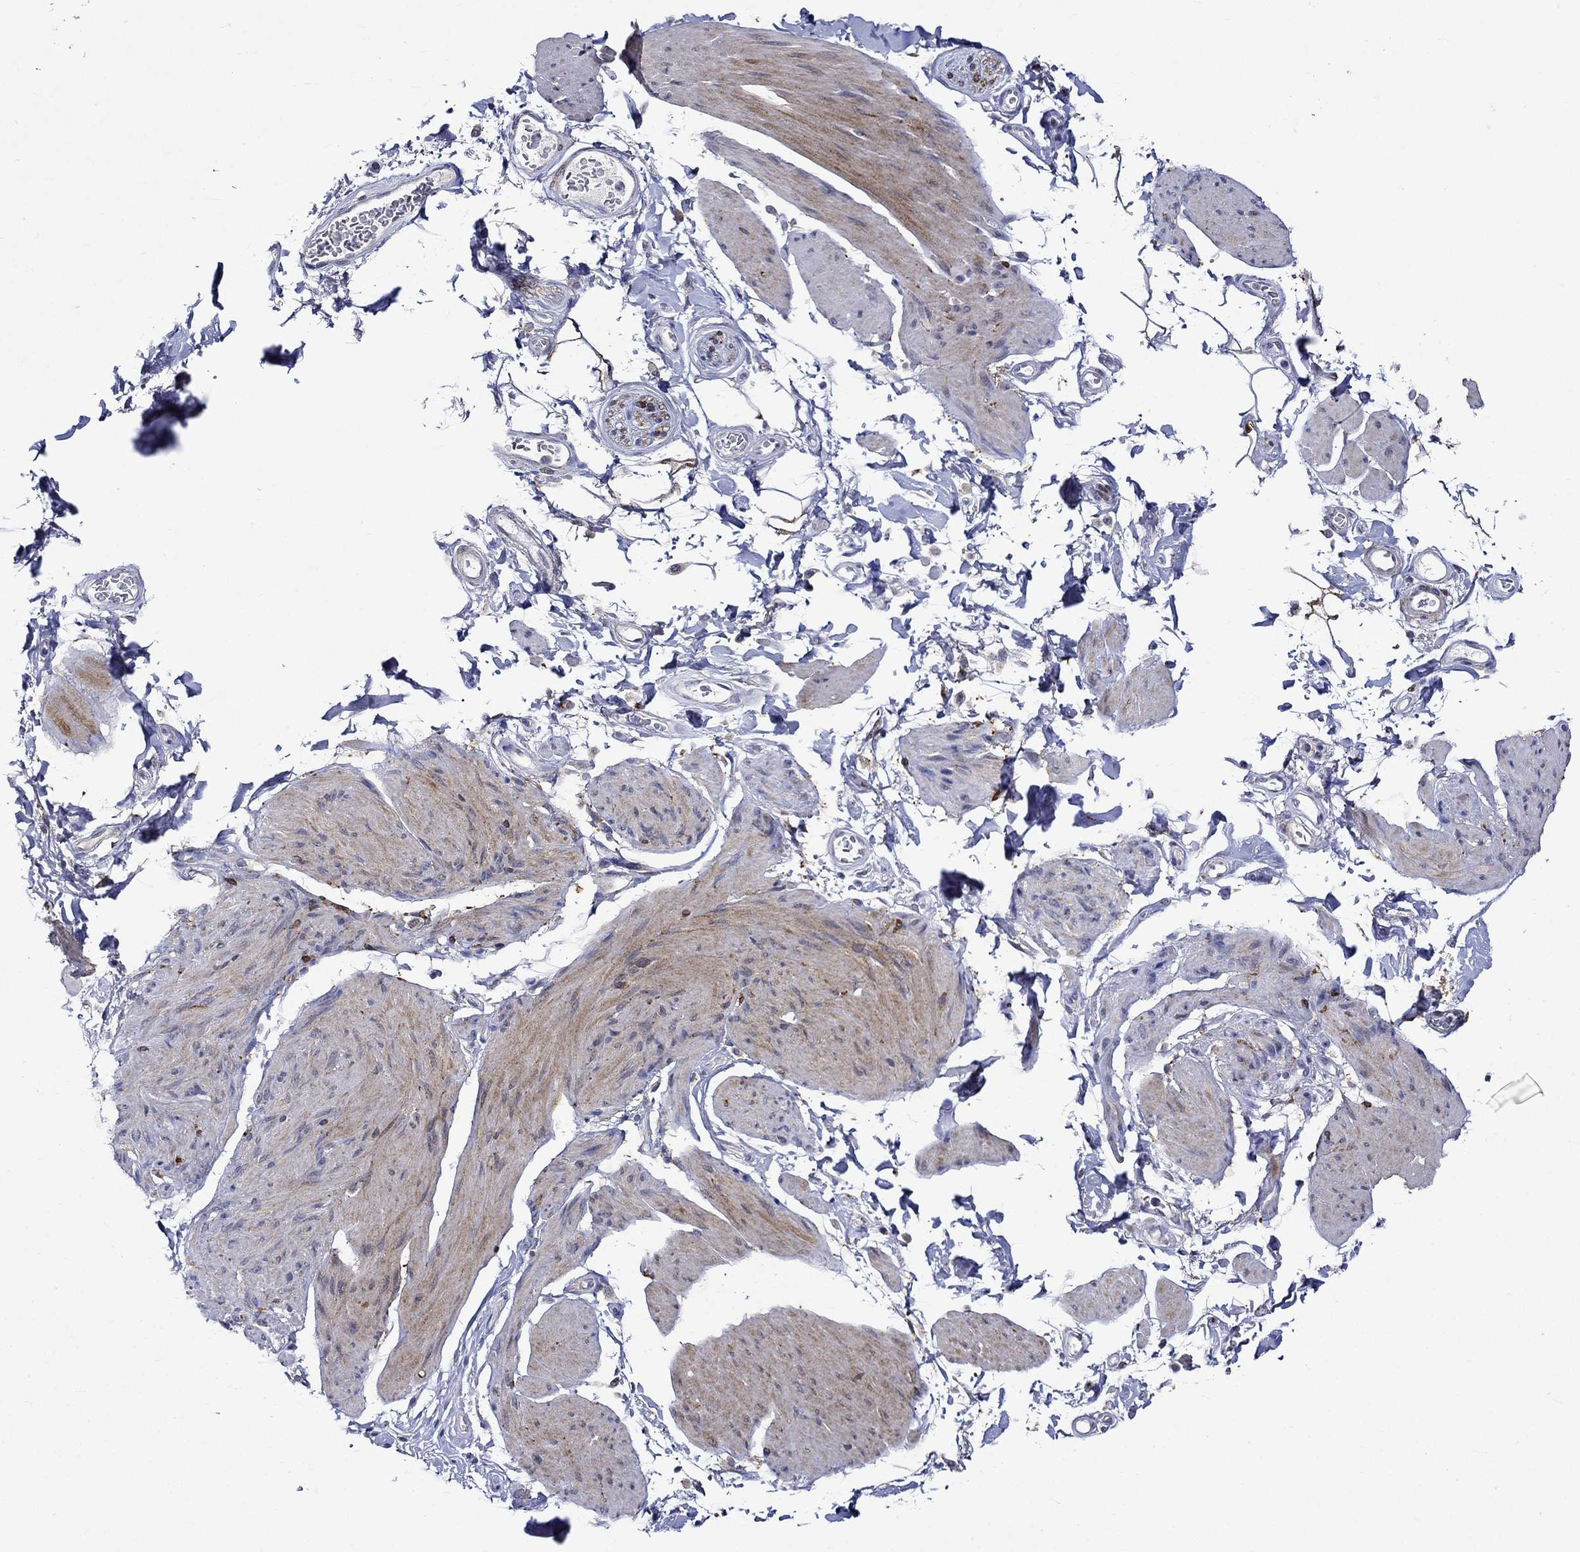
{"staining": {"intensity": "moderate", "quantity": "<25%", "location": "cytoplasmic/membranous"}, "tissue": "smooth muscle", "cell_type": "Smooth muscle cells", "image_type": "normal", "snomed": [{"axis": "morphology", "description": "Normal tissue, NOS"}, {"axis": "topography", "description": "Adipose tissue"}, {"axis": "topography", "description": "Smooth muscle"}, {"axis": "topography", "description": "Peripheral nerve tissue"}], "caption": "The immunohistochemical stain shows moderate cytoplasmic/membranous positivity in smooth muscle cells of unremarkable smooth muscle.", "gene": "CRYAB", "patient": {"sex": "male", "age": 83}}